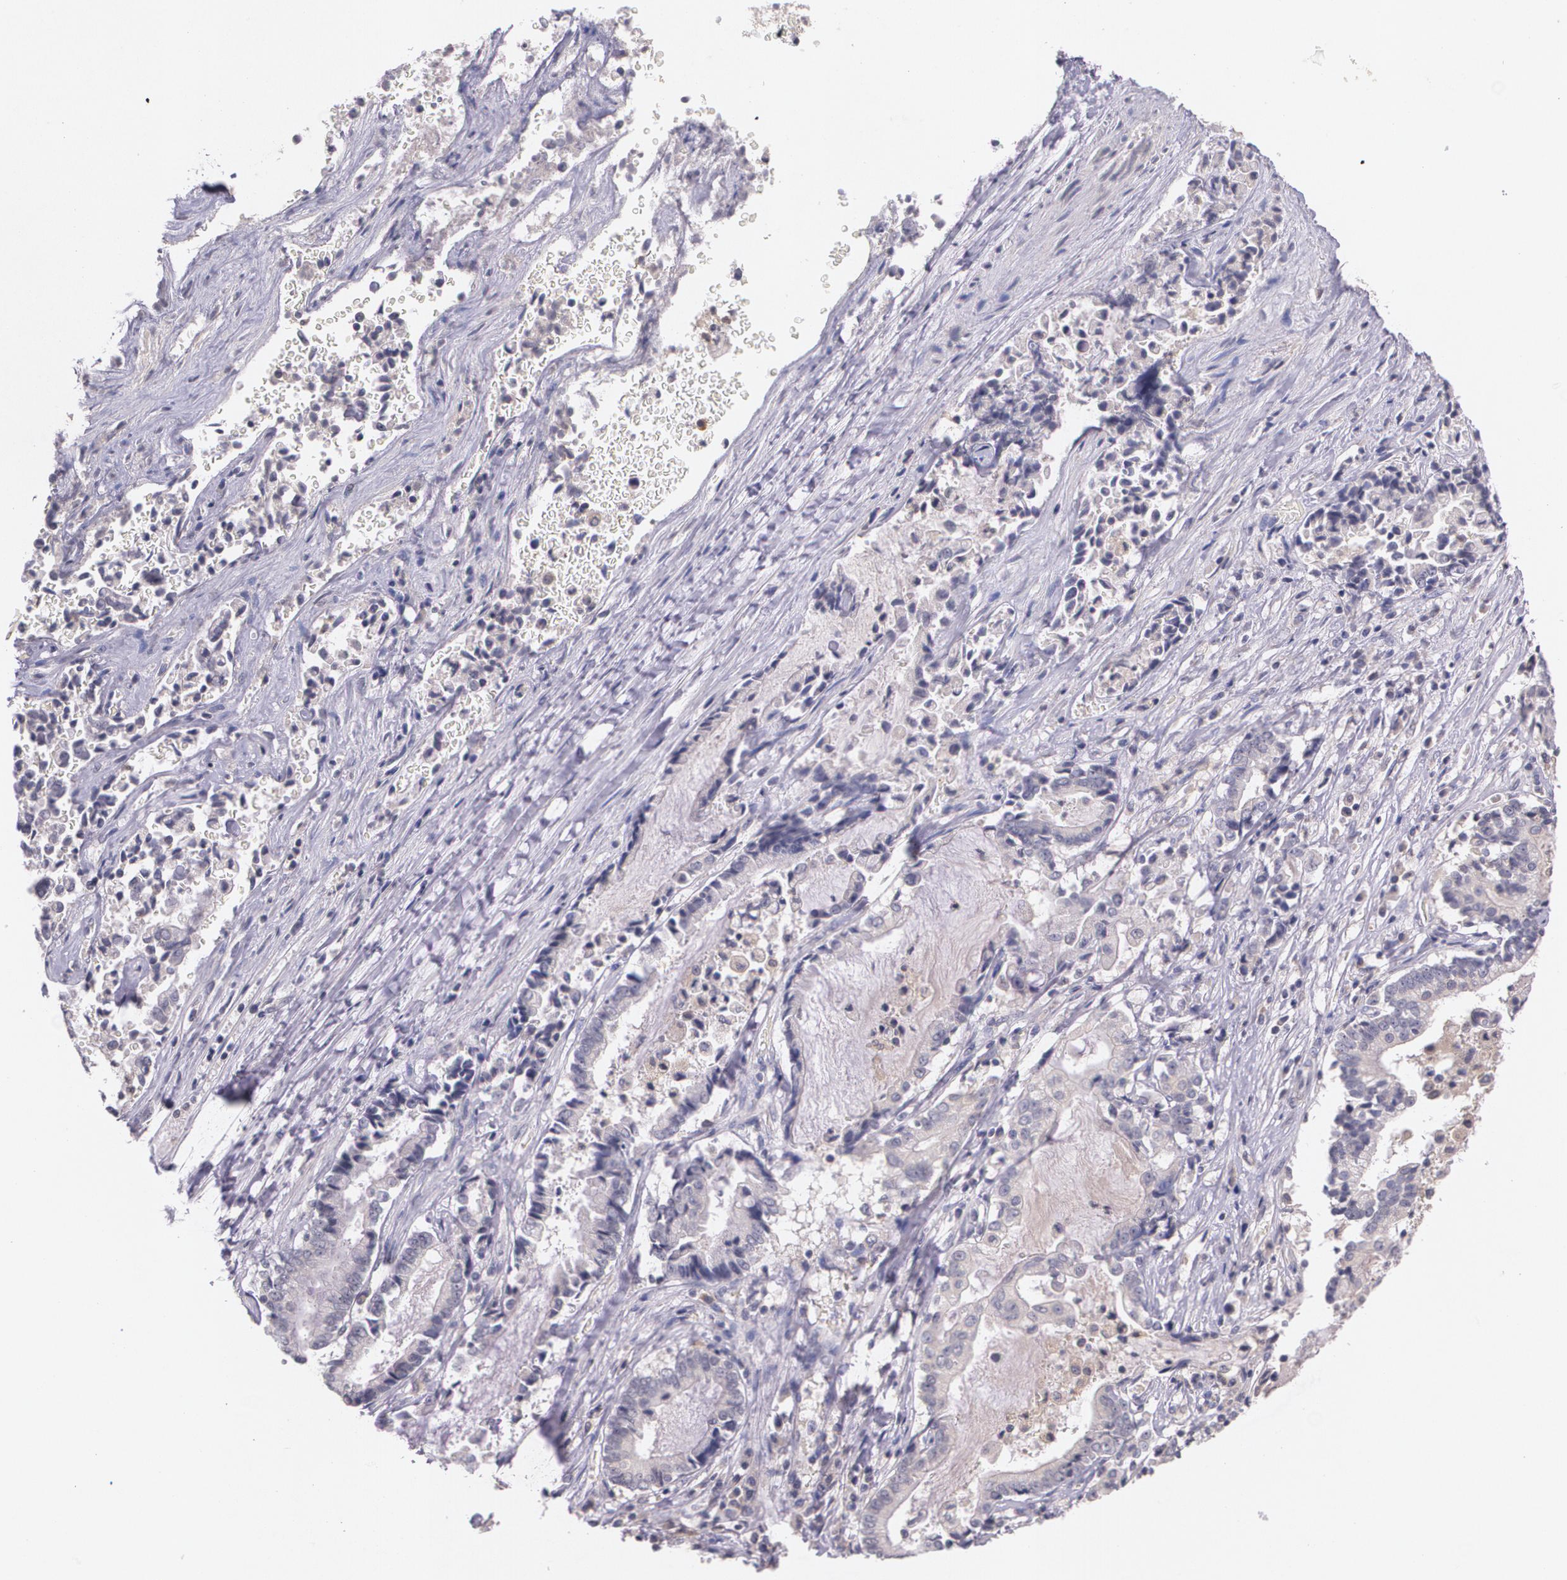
{"staining": {"intensity": "weak", "quantity": "25%-75%", "location": "cytoplasmic/membranous"}, "tissue": "liver cancer", "cell_type": "Tumor cells", "image_type": "cancer", "snomed": [{"axis": "morphology", "description": "Cholangiocarcinoma"}, {"axis": "topography", "description": "Liver"}], "caption": "Liver cholangiocarcinoma was stained to show a protein in brown. There is low levels of weak cytoplasmic/membranous staining in approximately 25%-75% of tumor cells.", "gene": "TM4SF1", "patient": {"sex": "male", "age": 57}}